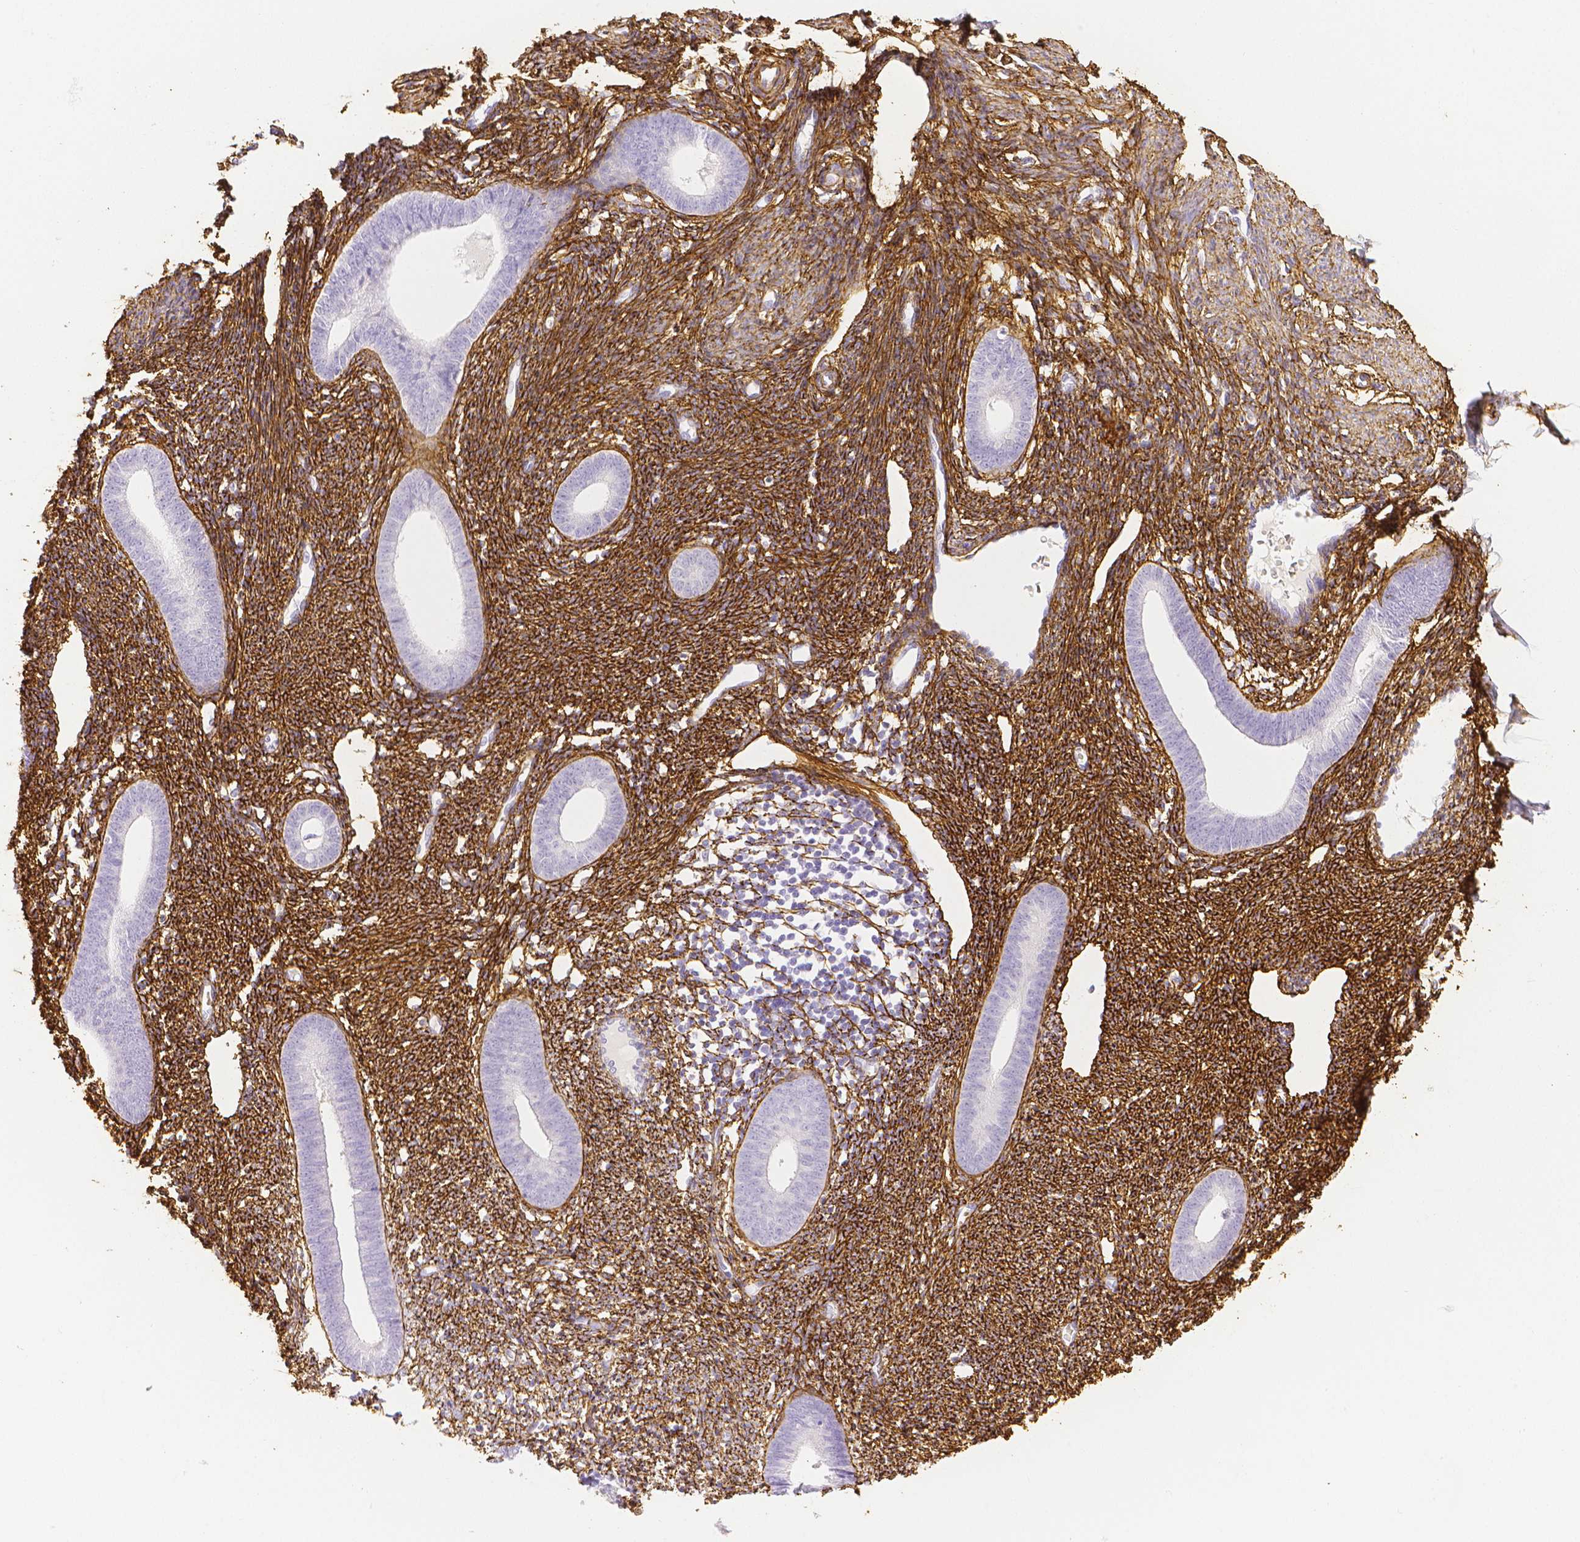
{"staining": {"intensity": "strong", "quantity": "25%-75%", "location": "cytoplasmic/membranous"}, "tissue": "endometrium", "cell_type": "Cells in endometrial stroma", "image_type": "normal", "snomed": [{"axis": "morphology", "description": "Normal tissue, NOS"}, {"axis": "topography", "description": "Endometrium"}], "caption": "About 25%-75% of cells in endometrial stroma in normal endometrium reveal strong cytoplasmic/membranous protein staining as visualized by brown immunohistochemical staining.", "gene": "FBN1", "patient": {"sex": "female", "age": 39}}